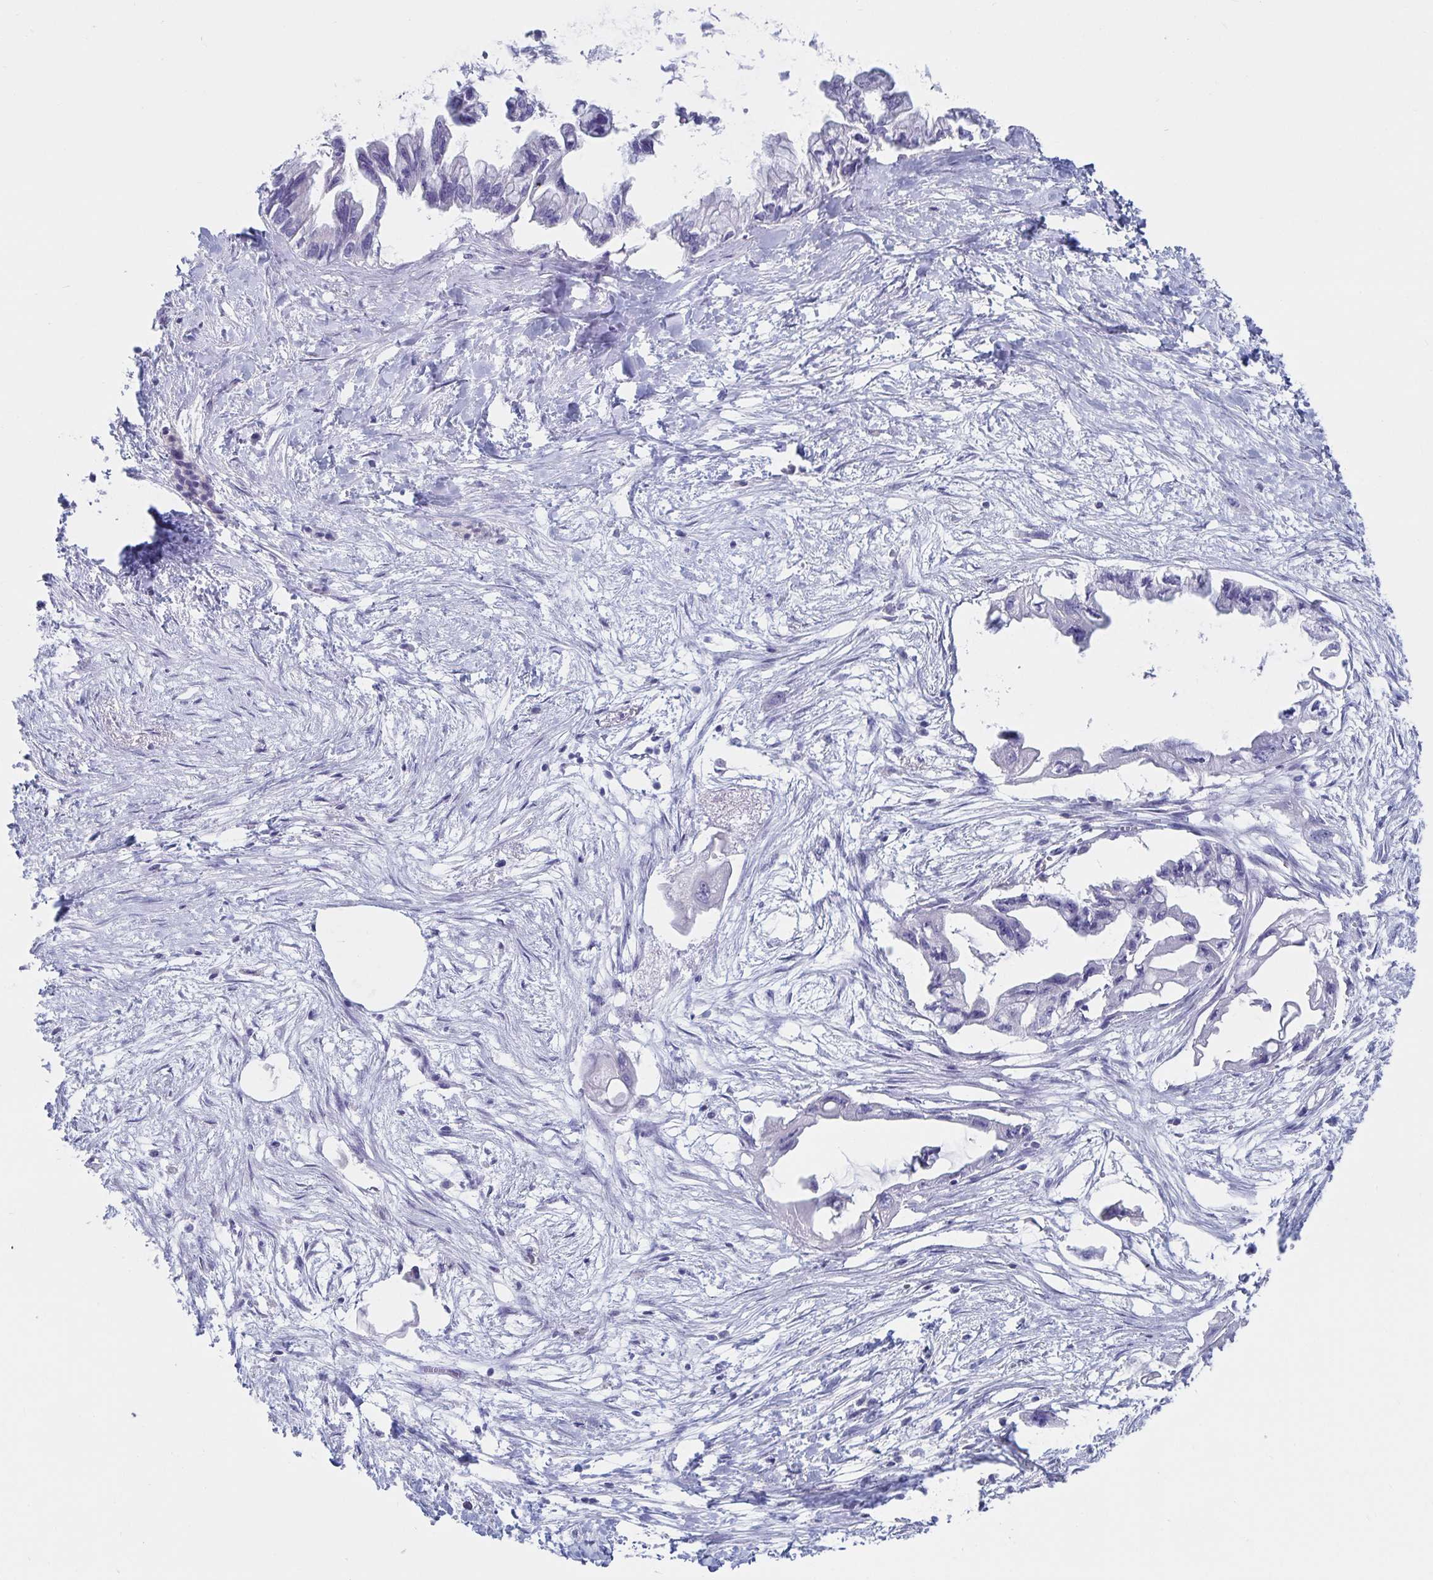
{"staining": {"intensity": "negative", "quantity": "none", "location": "none"}, "tissue": "pancreatic cancer", "cell_type": "Tumor cells", "image_type": "cancer", "snomed": [{"axis": "morphology", "description": "Adenocarcinoma, NOS"}, {"axis": "topography", "description": "Pancreas"}], "caption": "DAB immunohistochemical staining of human pancreatic cancer (adenocarcinoma) shows no significant positivity in tumor cells. Brightfield microscopy of IHC stained with DAB (3,3'-diaminobenzidine) (brown) and hematoxylin (blue), captured at high magnification.", "gene": "CFAP69", "patient": {"sex": "male", "age": 61}}